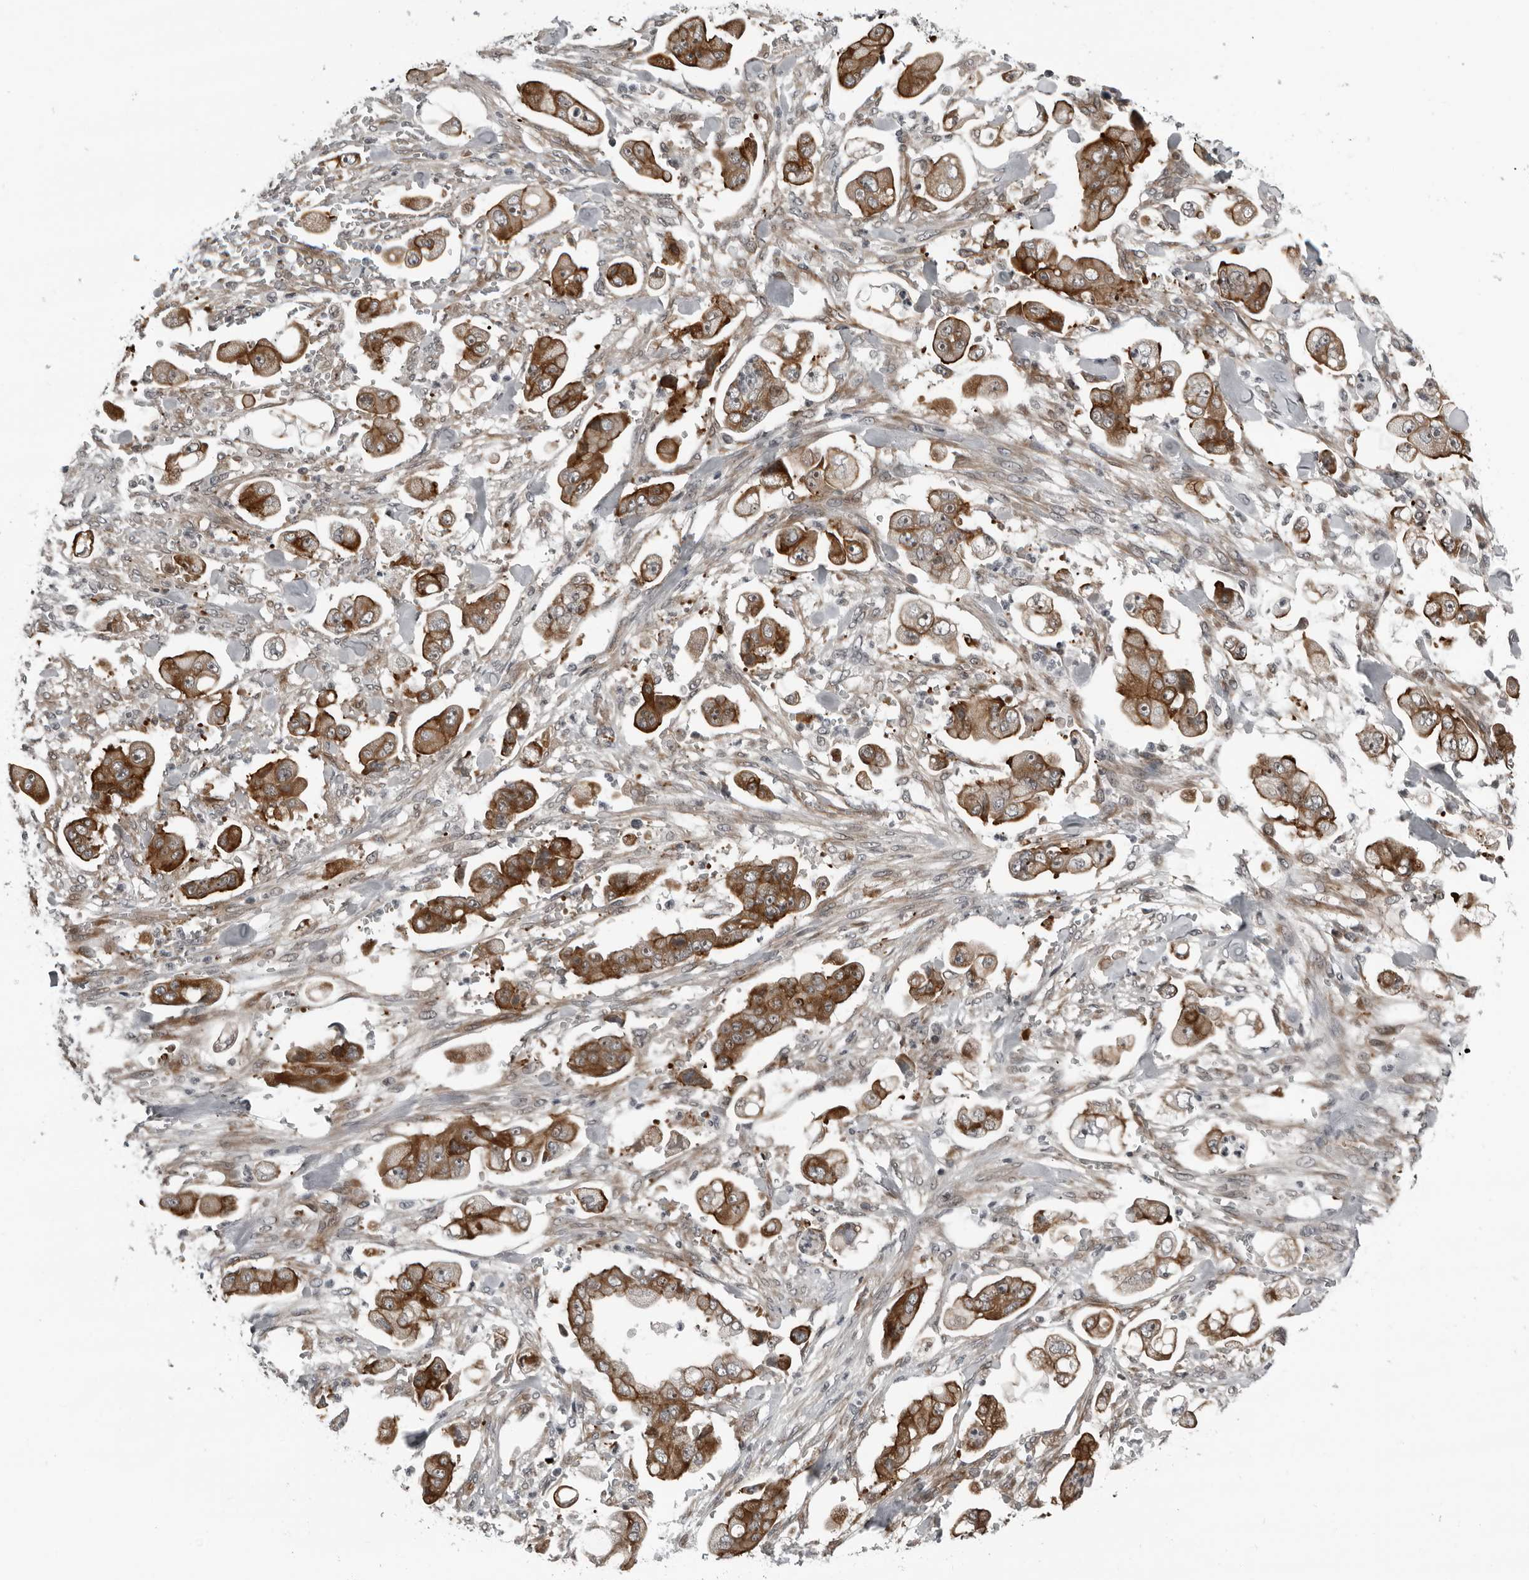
{"staining": {"intensity": "moderate", "quantity": ">75%", "location": "cytoplasmic/membranous"}, "tissue": "stomach cancer", "cell_type": "Tumor cells", "image_type": "cancer", "snomed": [{"axis": "morphology", "description": "Adenocarcinoma, NOS"}, {"axis": "topography", "description": "Stomach"}], "caption": "Stomach adenocarcinoma stained with DAB immunohistochemistry (IHC) shows medium levels of moderate cytoplasmic/membranous expression in approximately >75% of tumor cells.", "gene": "FAM102B", "patient": {"sex": "male", "age": 62}}